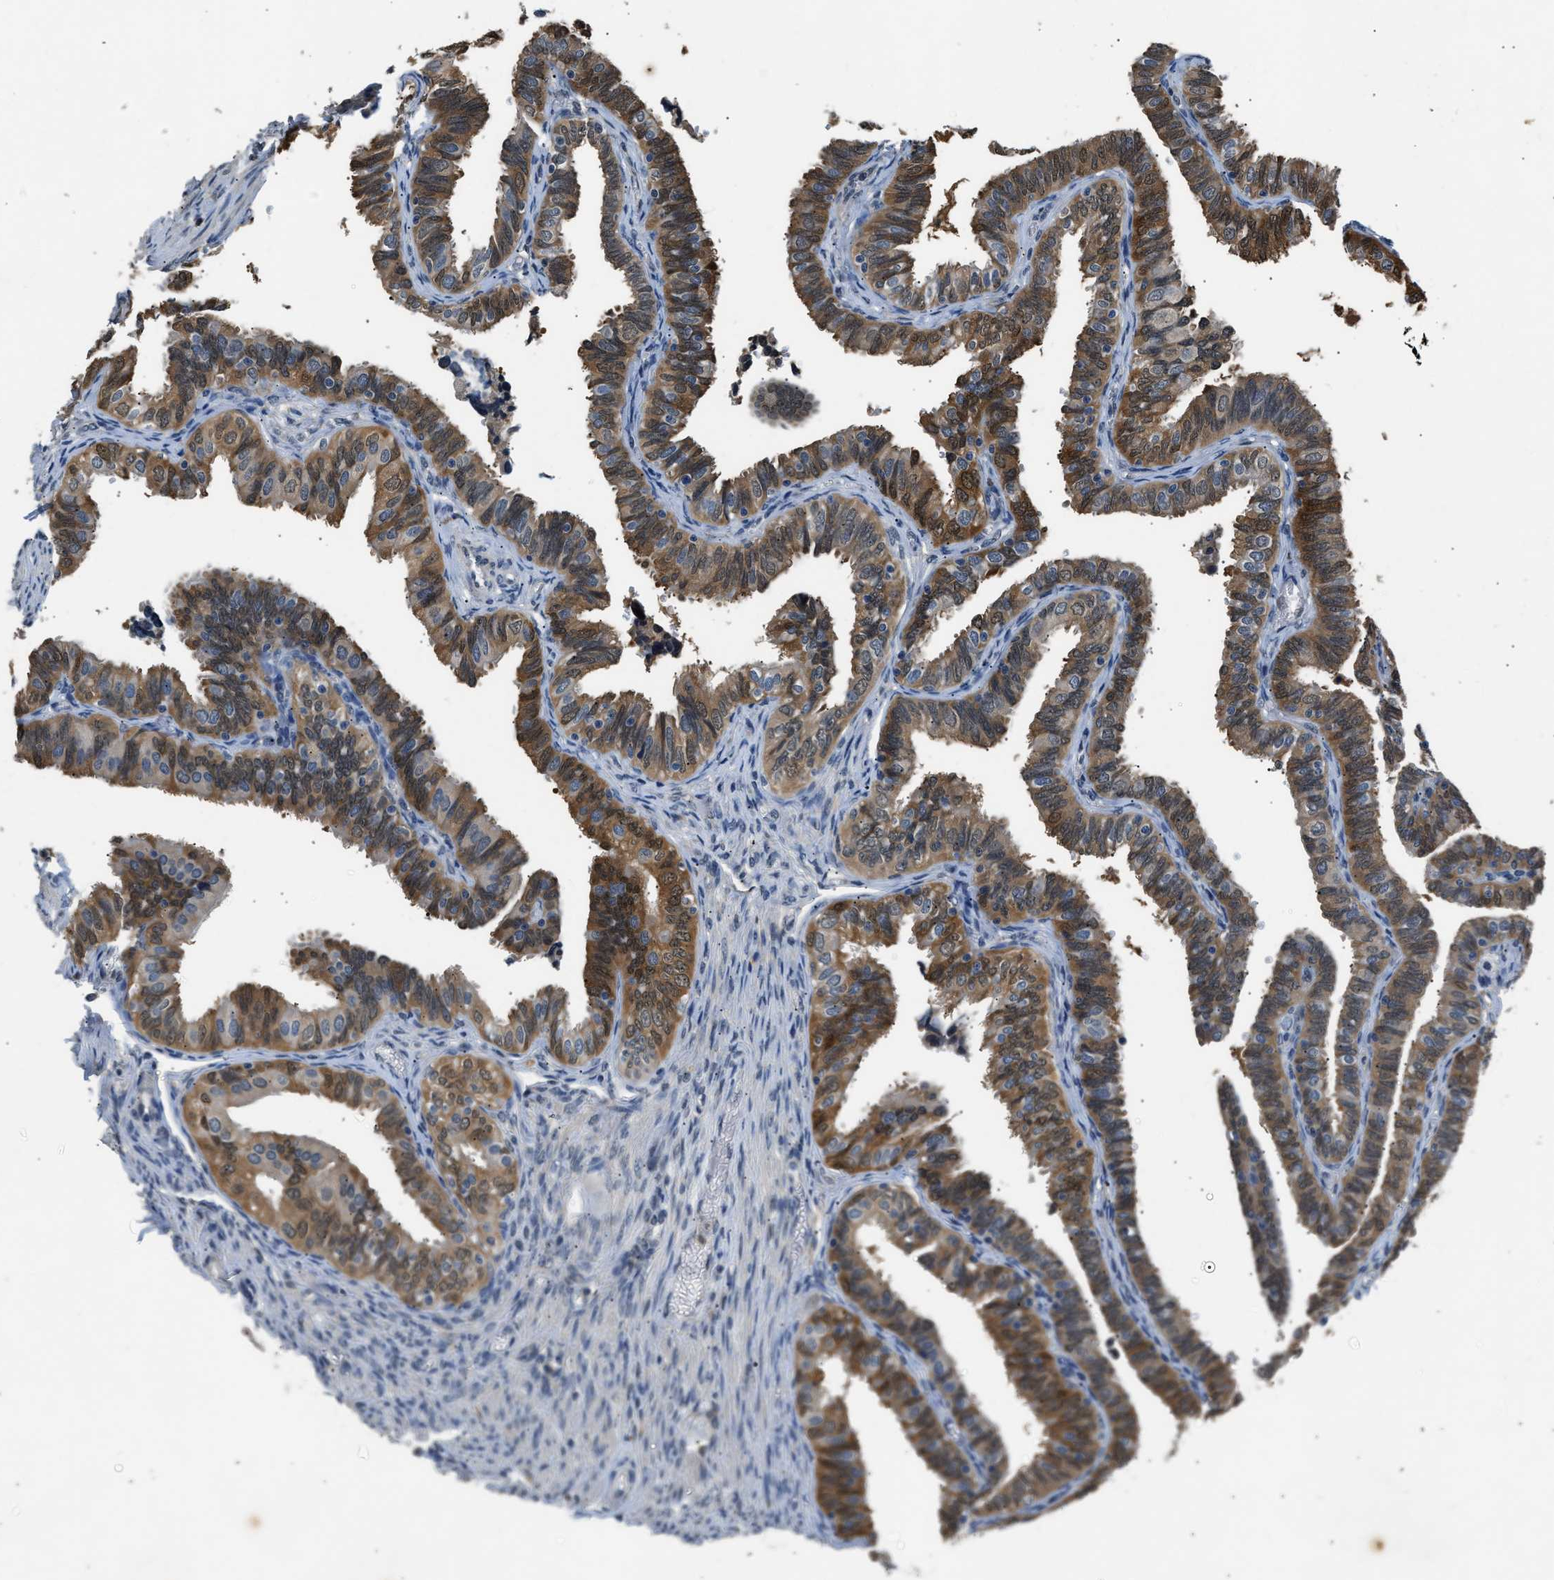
{"staining": {"intensity": "moderate", "quantity": "25%-75%", "location": "cytoplasmic/membranous,nuclear"}, "tissue": "fallopian tube", "cell_type": "Glandular cells", "image_type": "normal", "snomed": [{"axis": "morphology", "description": "Normal tissue, NOS"}, {"axis": "topography", "description": "Fallopian tube"}], "caption": "Human fallopian tube stained with a brown dye demonstrates moderate cytoplasmic/membranous,nuclear positive expression in about 25%-75% of glandular cells.", "gene": "TP53I3", "patient": {"sex": "female", "age": 46}}